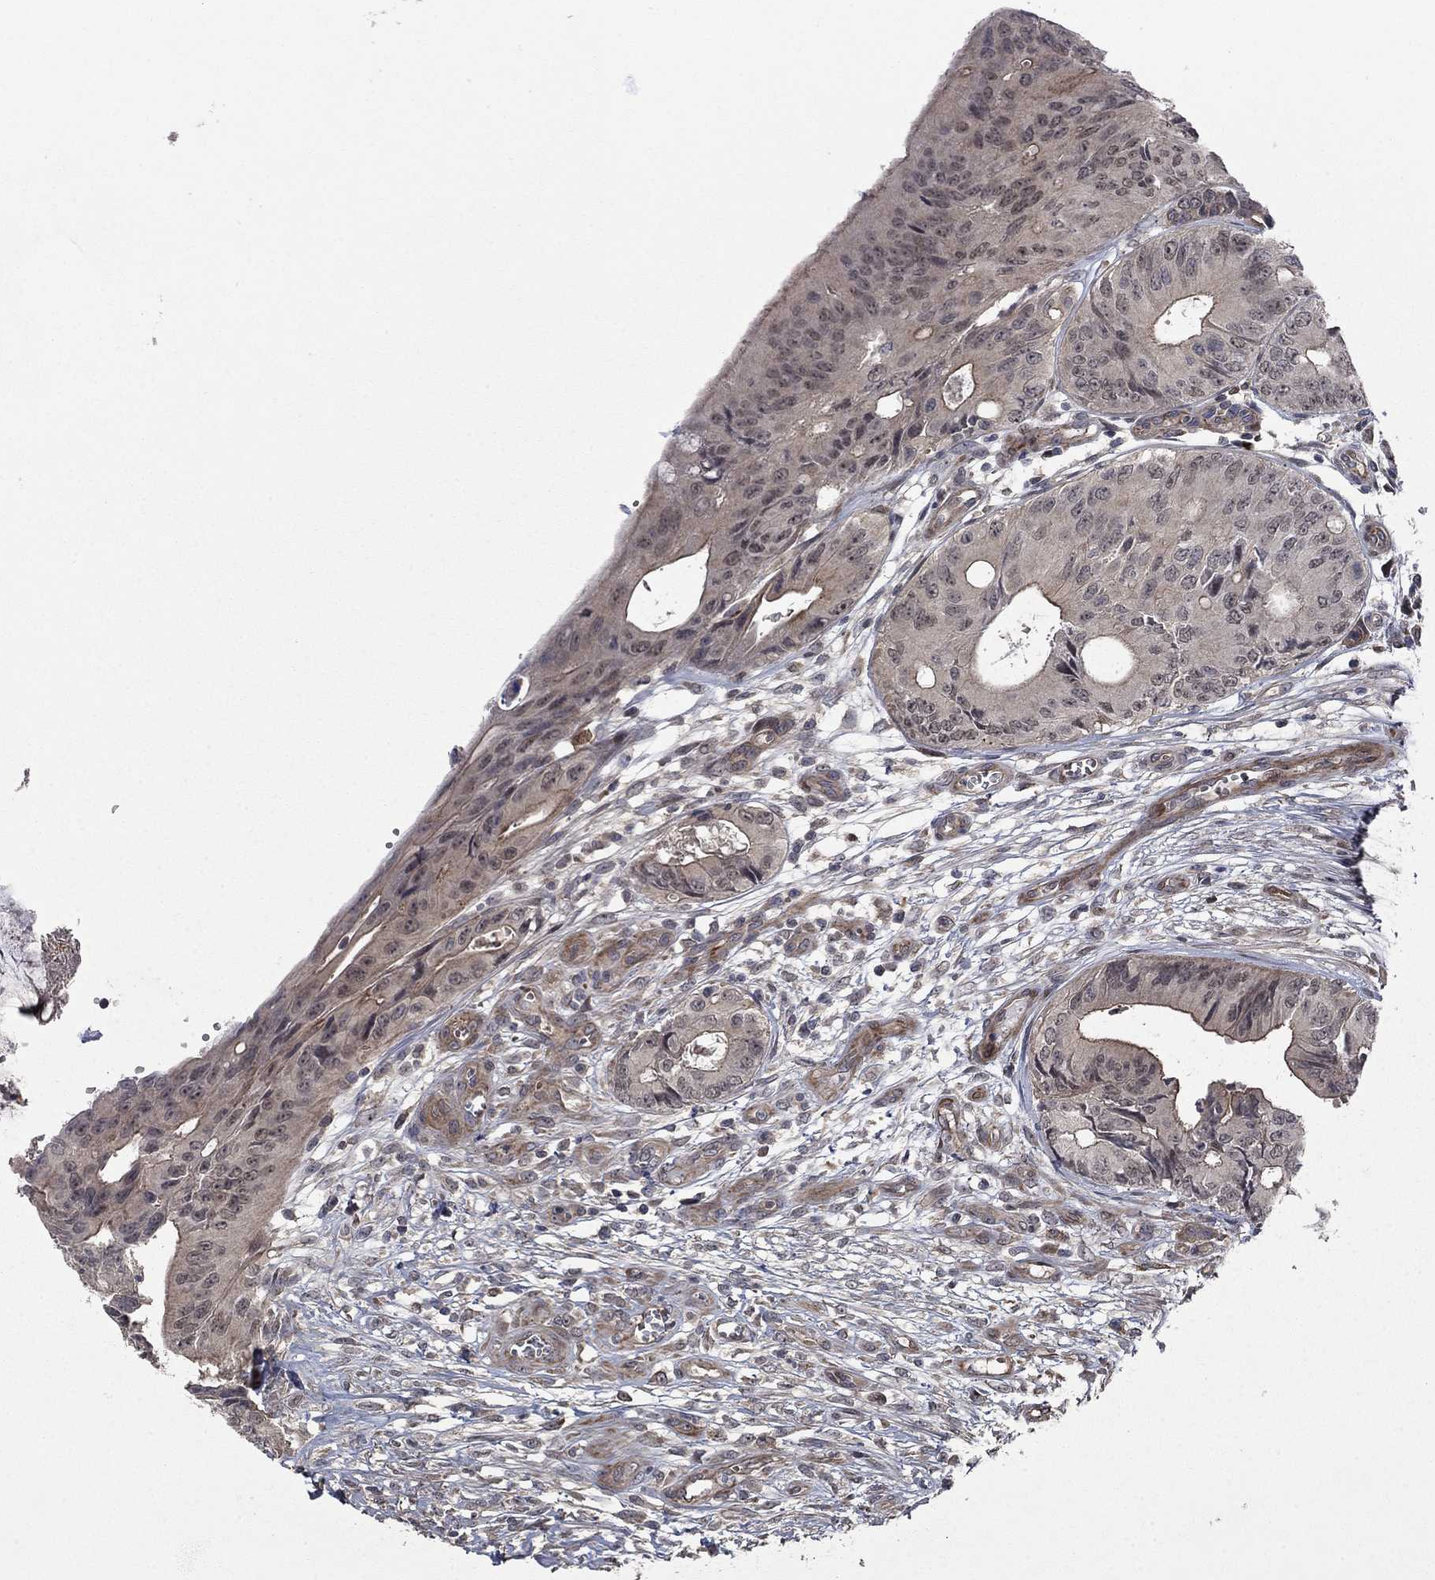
{"staining": {"intensity": "moderate", "quantity": "<25%", "location": "cytoplasmic/membranous"}, "tissue": "colorectal cancer", "cell_type": "Tumor cells", "image_type": "cancer", "snomed": [{"axis": "morphology", "description": "Normal tissue, NOS"}, {"axis": "morphology", "description": "Adenocarcinoma, NOS"}, {"axis": "topography", "description": "Colon"}], "caption": "Colorectal adenocarcinoma was stained to show a protein in brown. There is low levels of moderate cytoplasmic/membranous staining in approximately <25% of tumor cells. (DAB (3,3'-diaminobenzidine) IHC with brightfield microscopy, high magnification).", "gene": "BCL11A", "patient": {"sex": "male", "age": 65}}